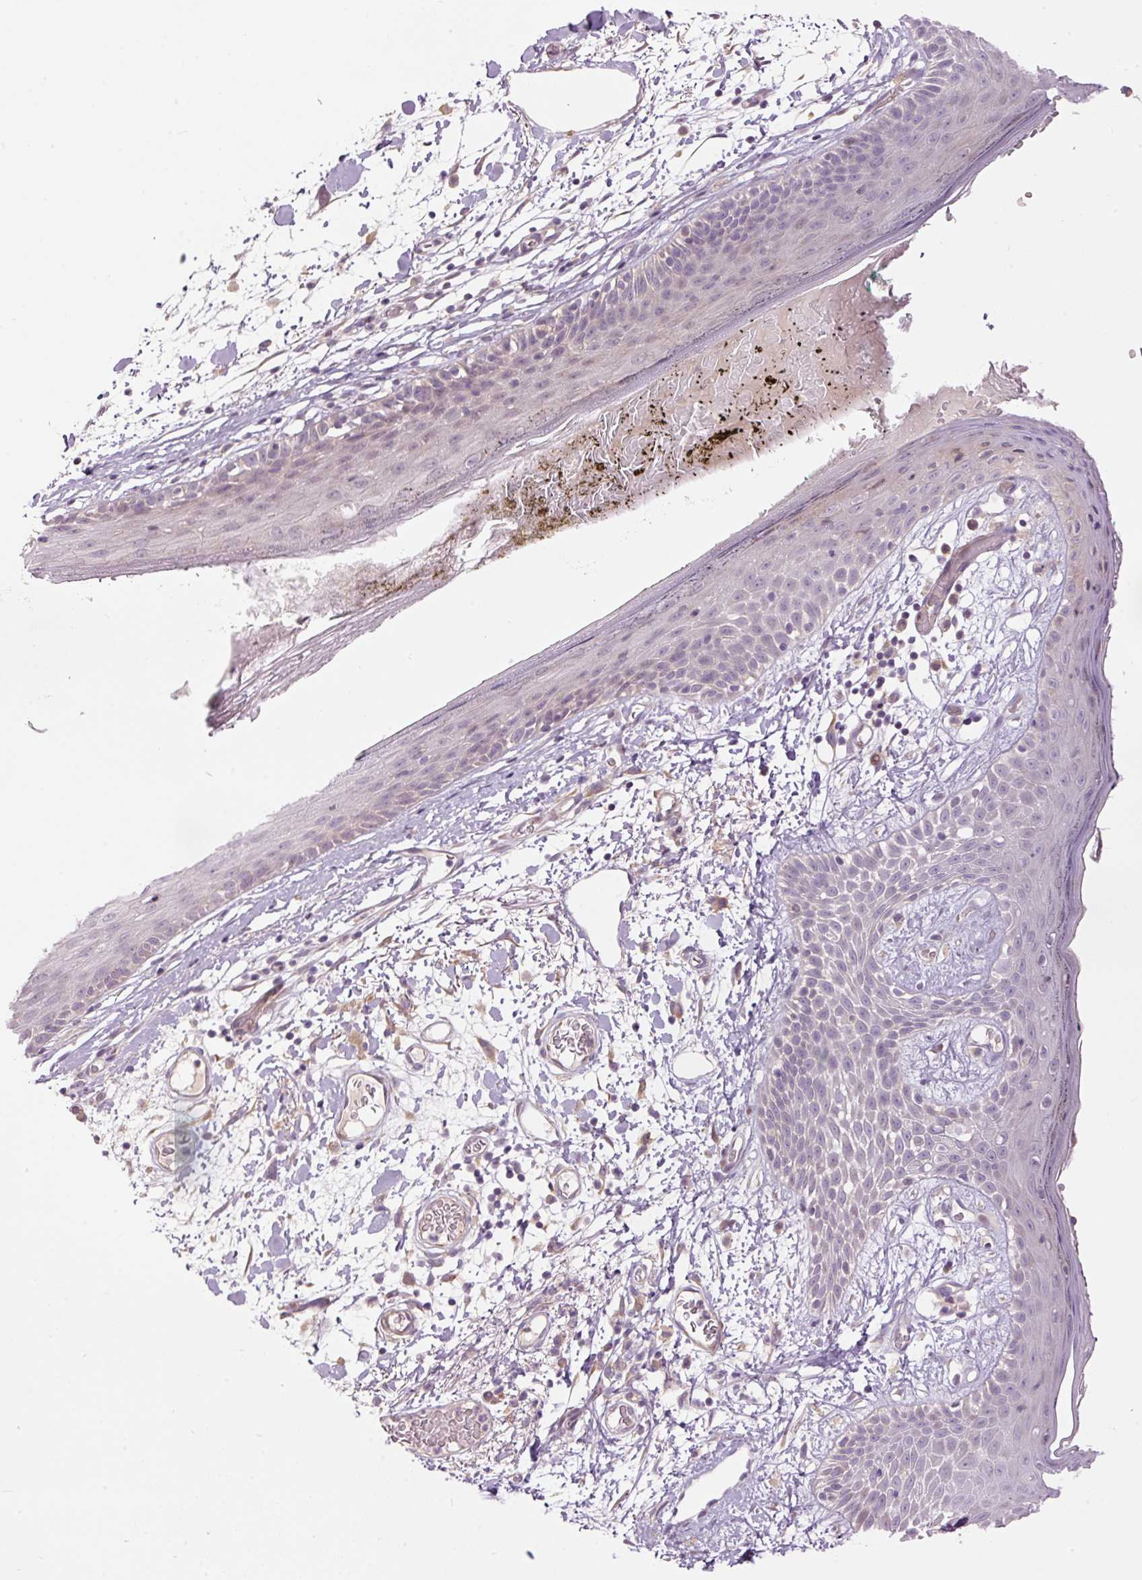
{"staining": {"intensity": "negative", "quantity": "none", "location": "none"}, "tissue": "skin", "cell_type": "Fibroblasts", "image_type": "normal", "snomed": [{"axis": "morphology", "description": "Normal tissue, NOS"}, {"axis": "topography", "description": "Skin"}], "caption": "High power microscopy micrograph of an IHC micrograph of normal skin, revealing no significant positivity in fibroblasts.", "gene": "SLC29A3", "patient": {"sex": "male", "age": 79}}